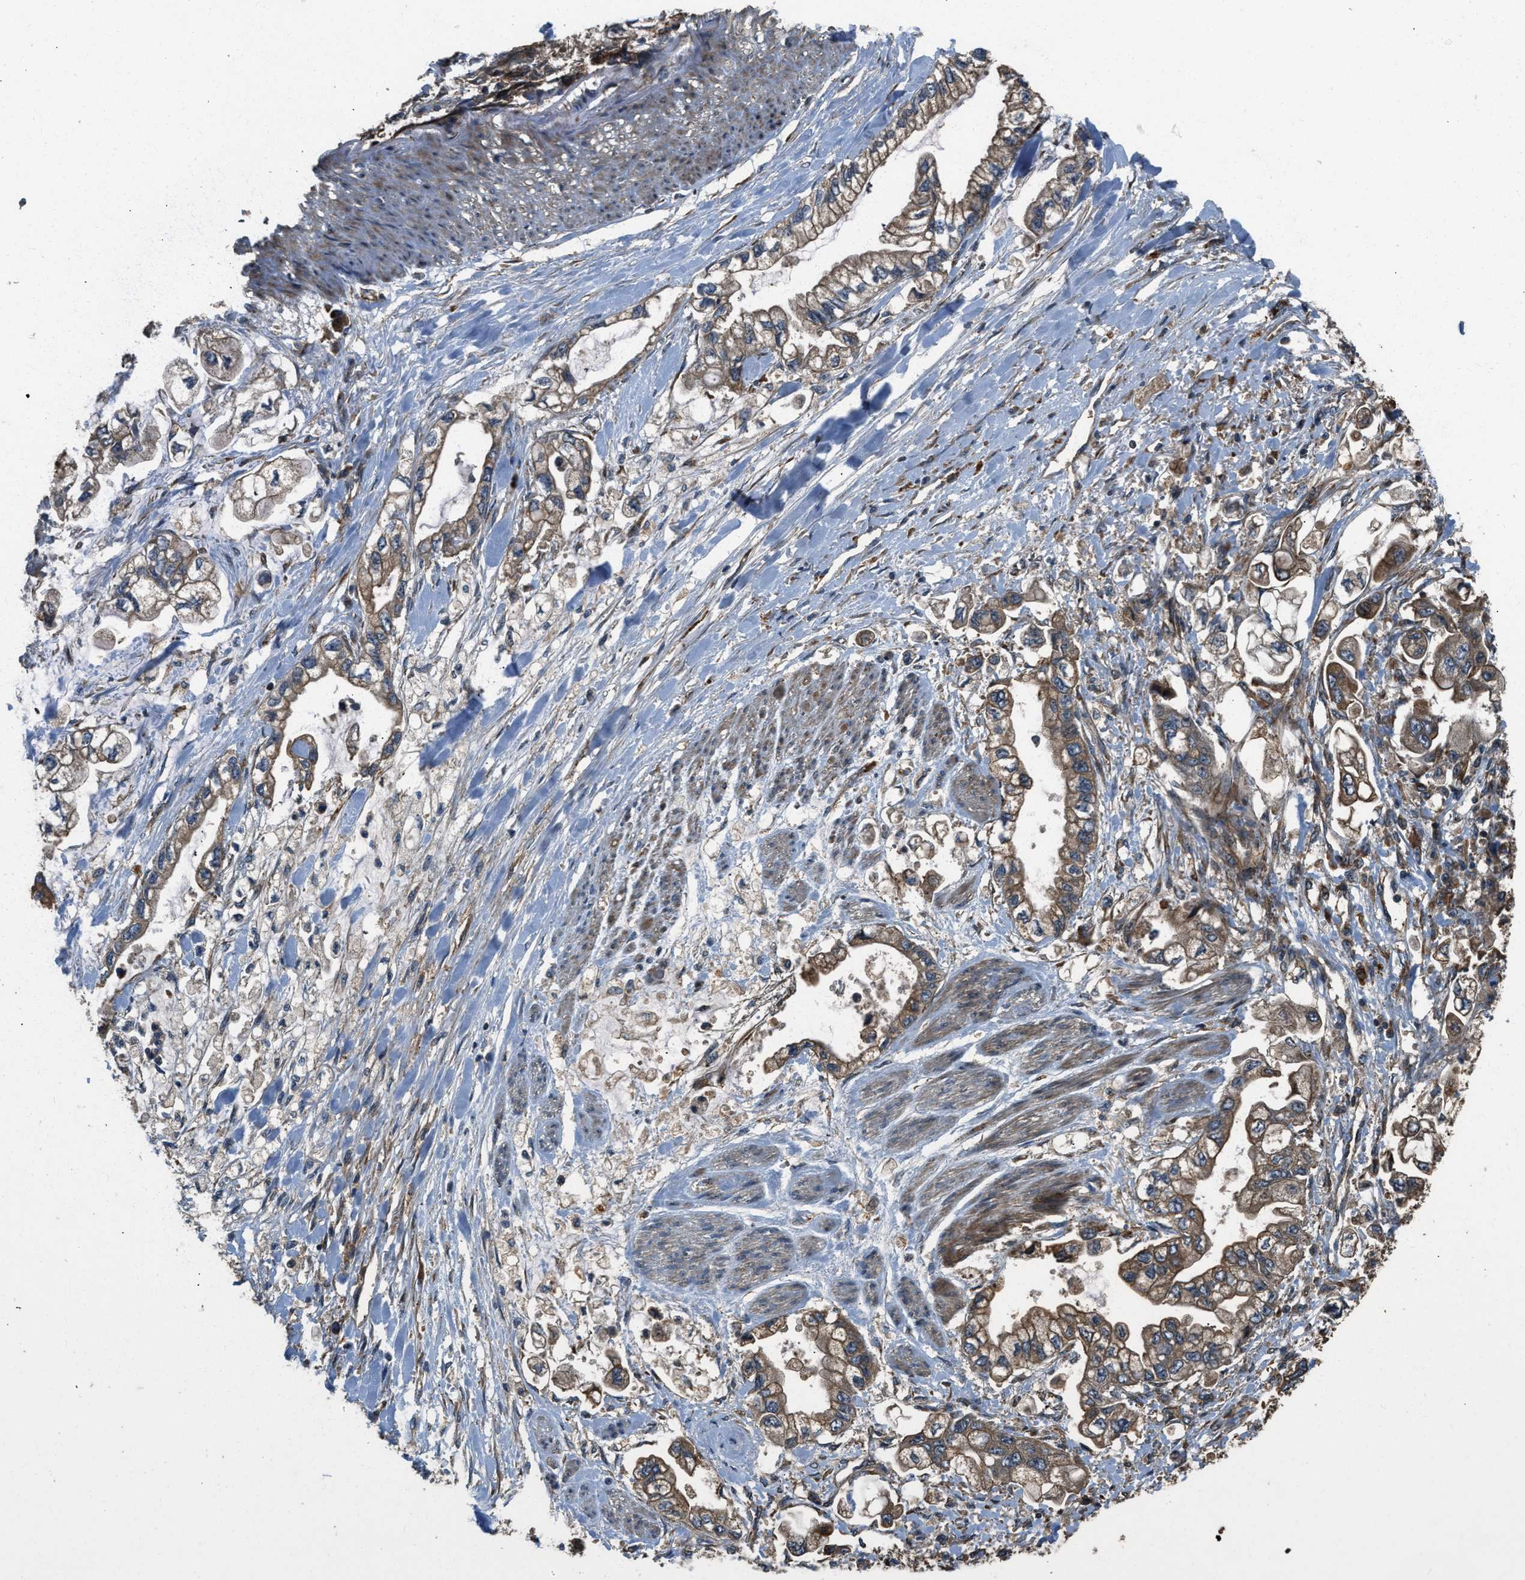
{"staining": {"intensity": "moderate", "quantity": ">75%", "location": "cytoplasmic/membranous"}, "tissue": "stomach cancer", "cell_type": "Tumor cells", "image_type": "cancer", "snomed": [{"axis": "morphology", "description": "Normal tissue, NOS"}, {"axis": "morphology", "description": "Adenocarcinoma, NOS"}, {"axis": "topography", "description": "Stomach"}], "caption": "The immunohistochemical stain shows moderate cytoplasmic/membranous staining in tumor cells of stomach cancer (adenocarcinoma) tissue.", "gene": "GGH", "patient": {"sex": "male", "age": 62}}